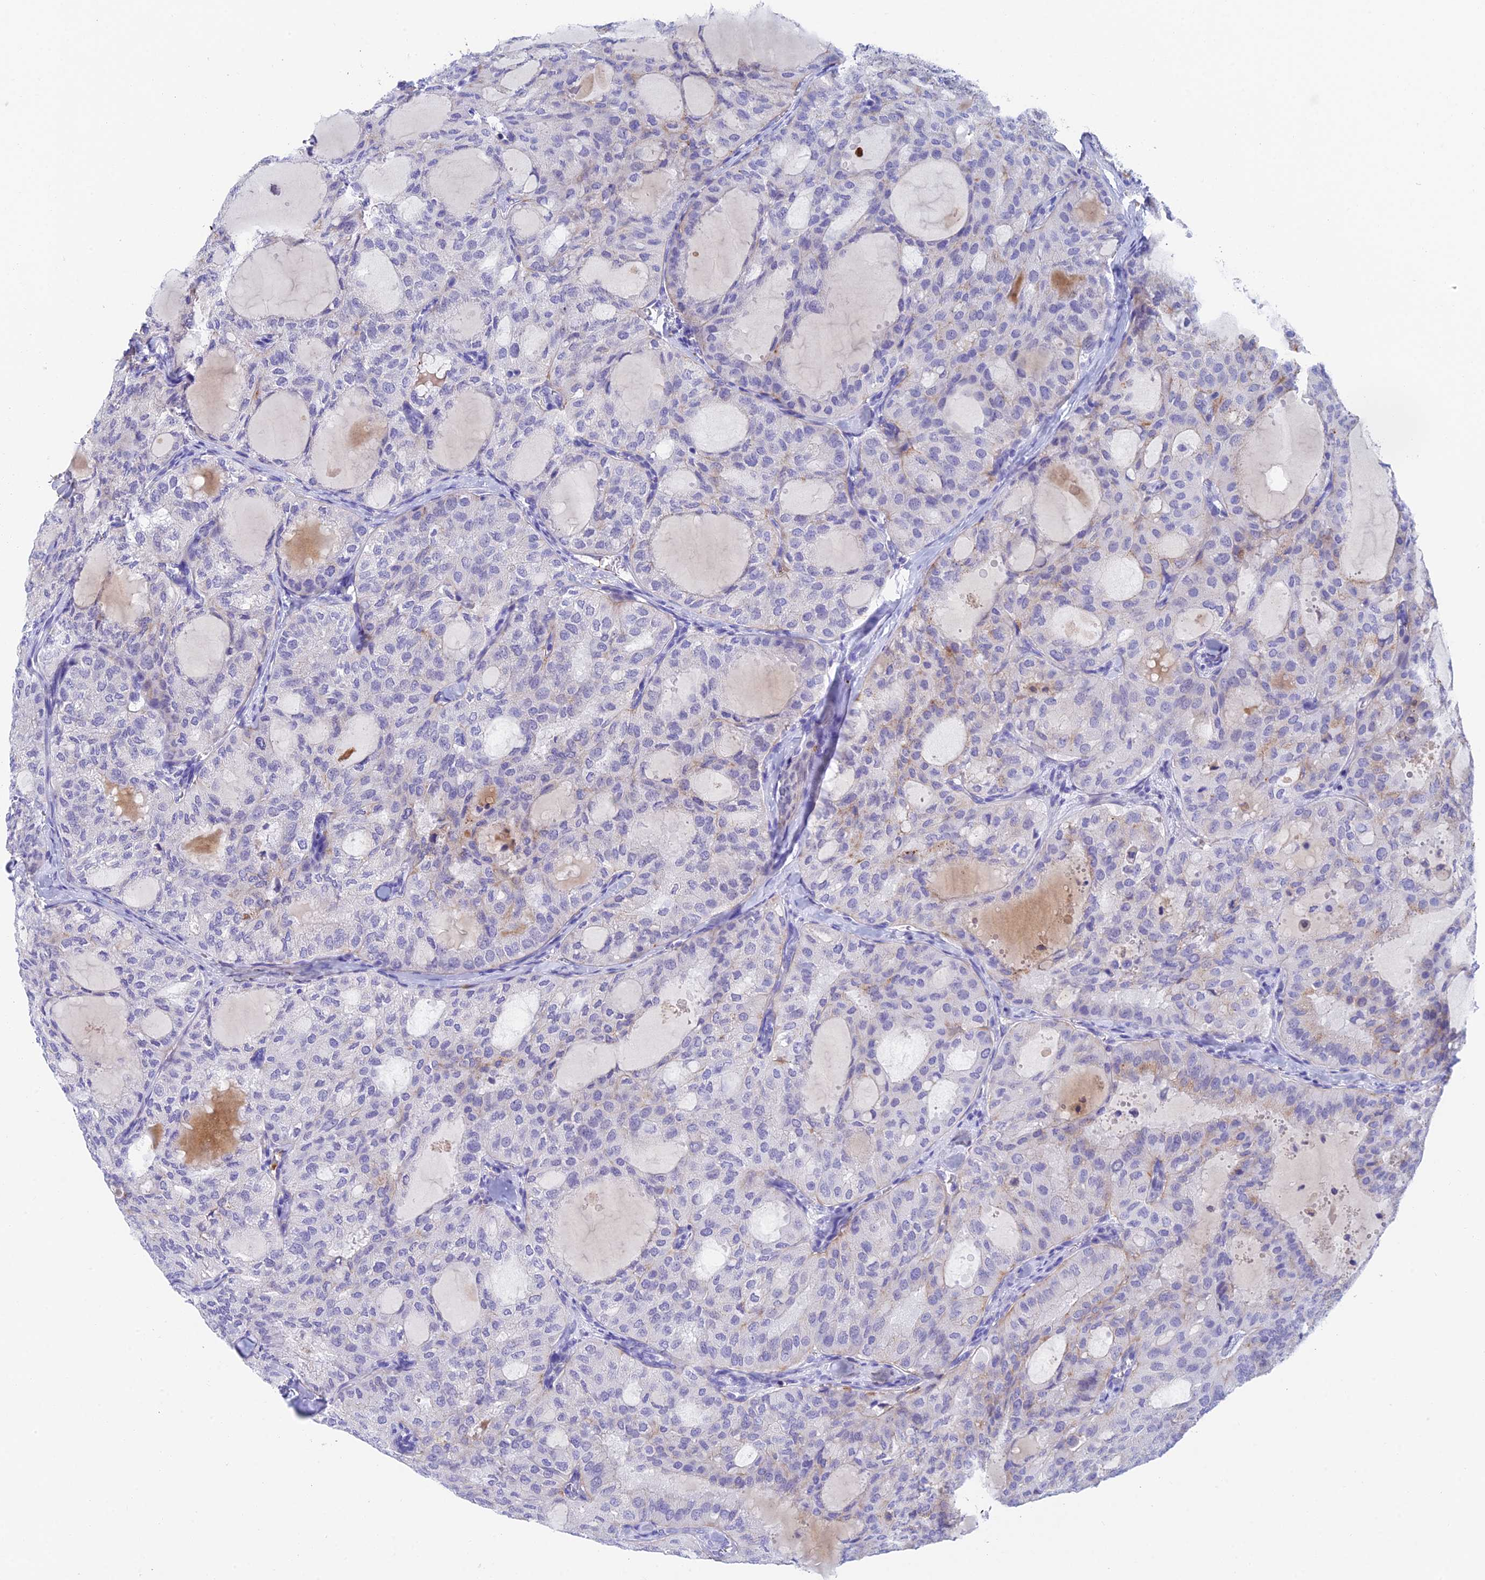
{"staining": {"intensity": "weak", "quantity": "<25%", "location": "cytoplasmic/membranous"}, "tissue": "thyroid cancer", "cell_type": "Tumor cells", "image_type": "cancer", "snomed": [{"axis": "morphology", "description": "Follicular adenoma carcinoma, NOS"}, {"axis": "topography", "description": "Thyroid gland"}], "caption": "This is an IHC micrograph of thyroid cancer. There is no expression in tumor cells.", "gene": "ADAMTS13", "patient": {"sex": "male", "age": 75}}